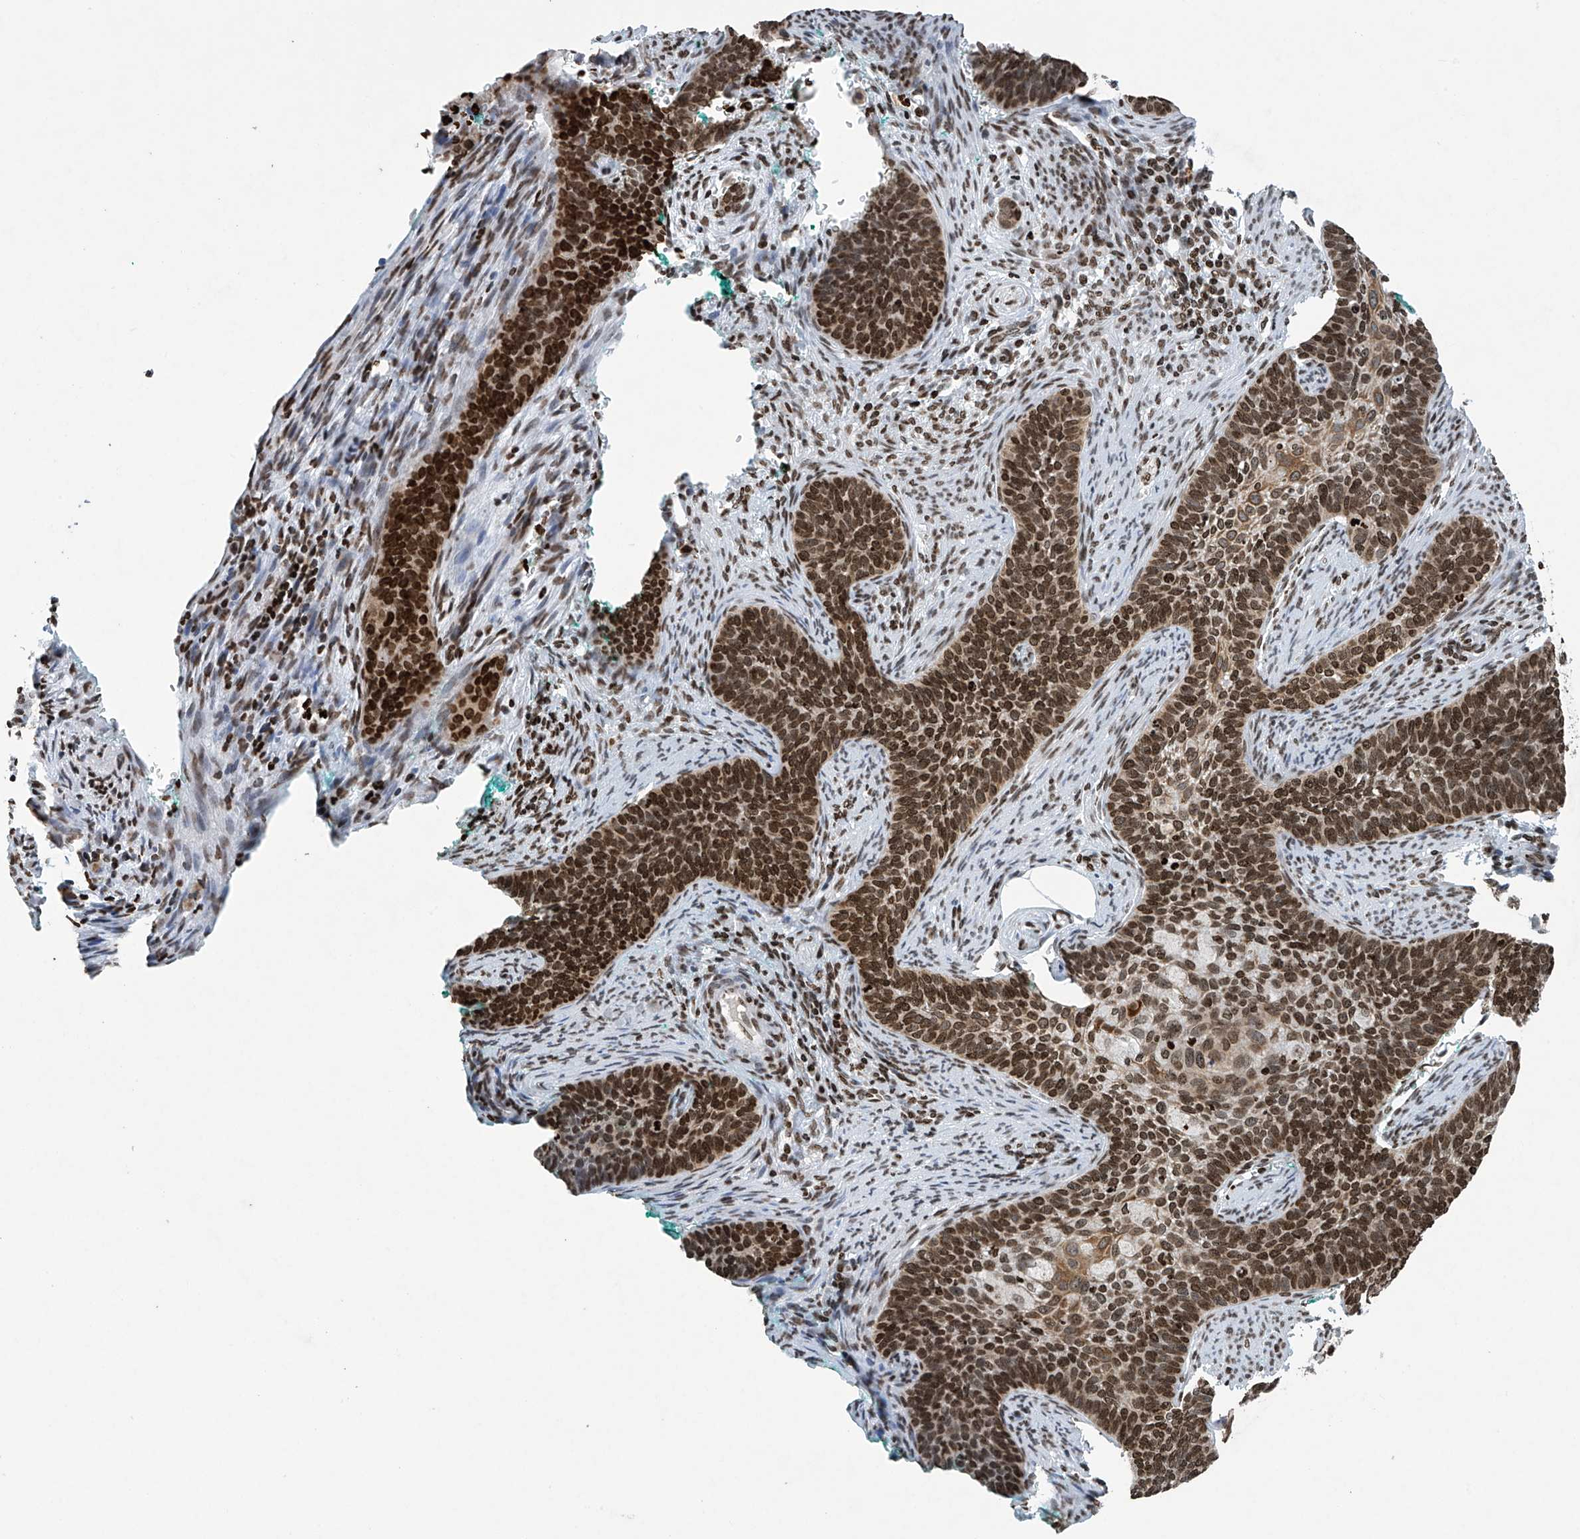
{"staining": {"intensity": "strong", "quantity": ">75%", "location": "nuclear"}, "tissue": "cervical cancer", "cell_type": "Tumor cells", "image_type": "cancer", "snomed": [{"axis": "morphology", "description": "Squamous cell carcinoma, NOS"}, {"axis": "topography", "description": "Cervix"}], "caption": "IHC staining of cervical cancer (squamous cell carcinoma), which shows high levels of strong nuclear staining in approximately >75% of tumor cells indicating strong nuclear protein positivity. The staining was performed using DAB (brown) for protein detection and nuclei were counterstained in hematoxylin (blue).", "gene": "H4C16", "patient": {"sex": "female", "age": 33}}